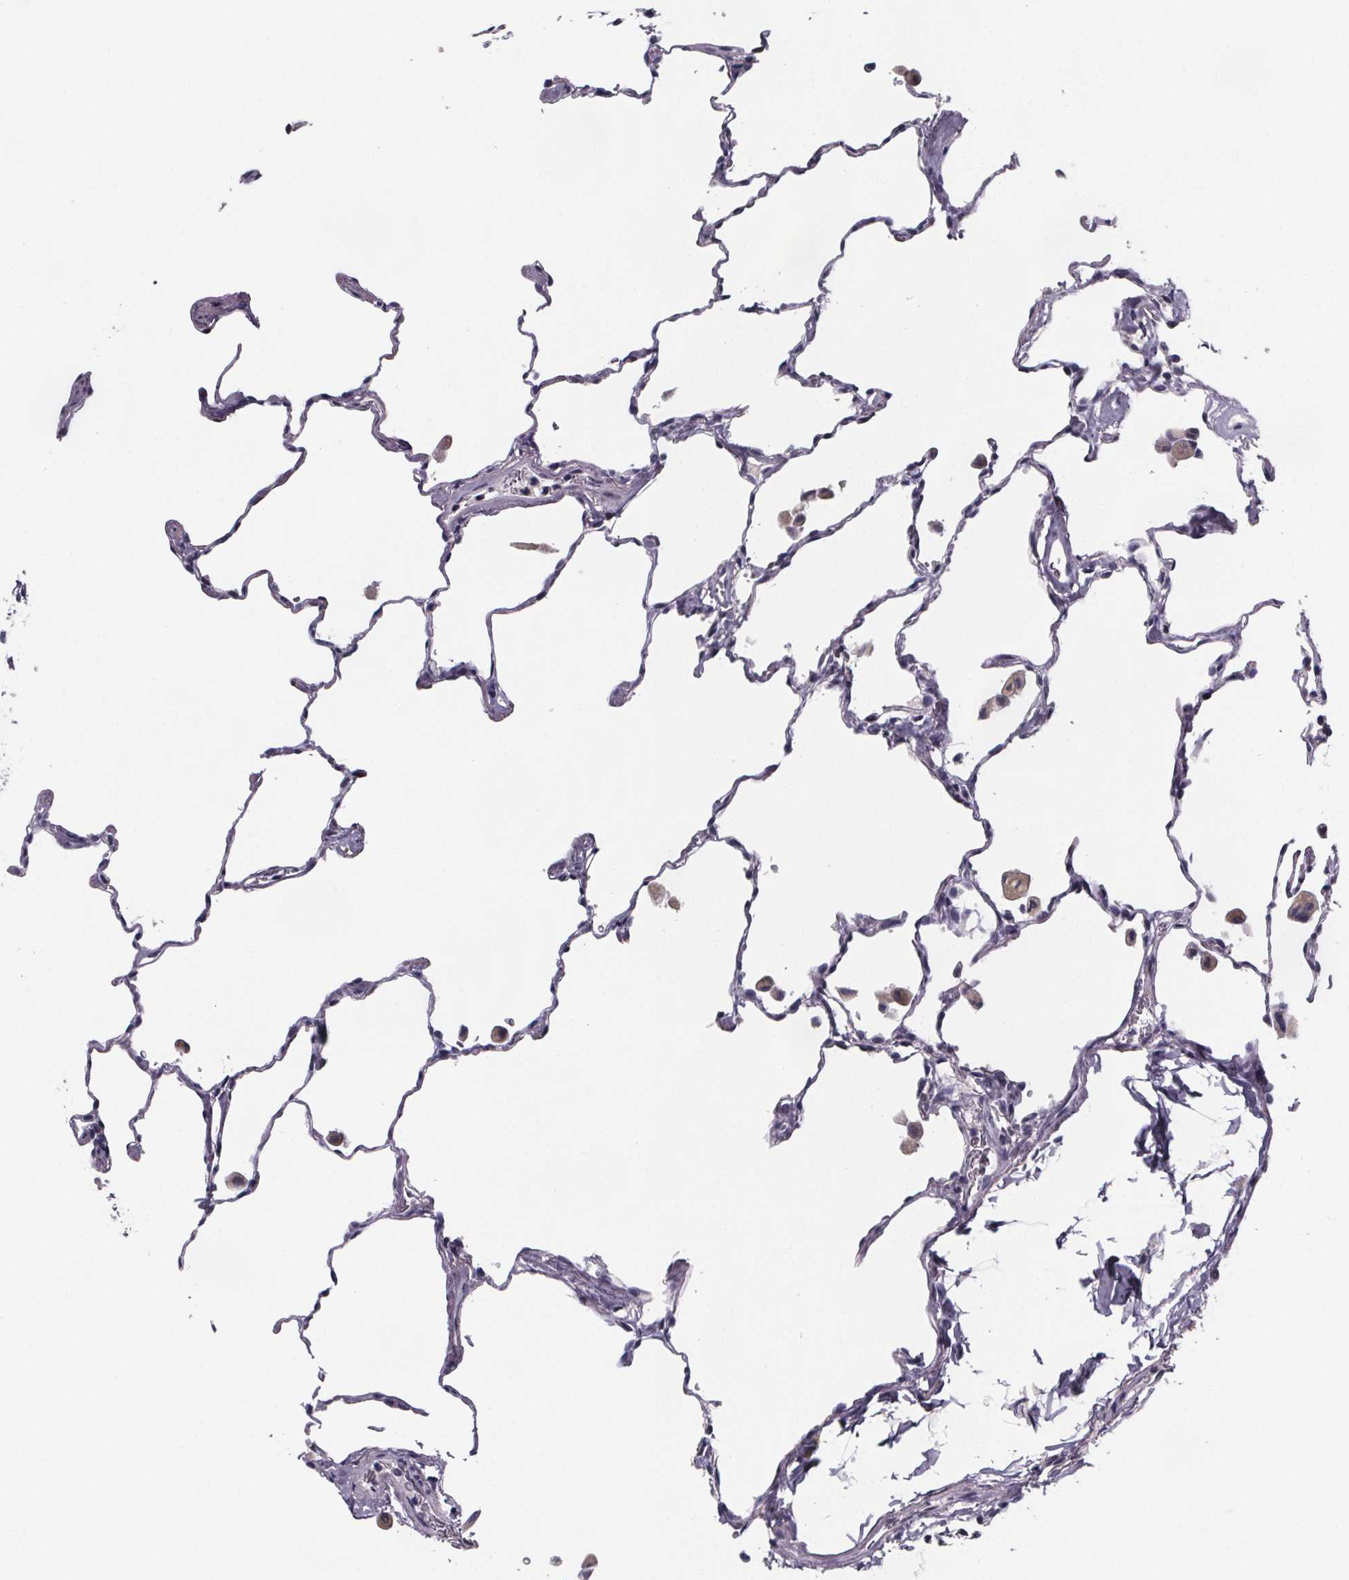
{"staining": {"intensity": "negative", "quantity": "none", "location": "none"}, "tissue": "lung", "cell_type": "Alveolar cells", "image_type": "normal", "snomed": [{"axis": "morphology", "description": "Normal tissue, NOS"}, {"axis": "topography", "description": "Lung"}], "caption": "Immunohistochemistry (IHC) photomicrograph of normal human lung stained for a protein (brown), which shows no expression in alveolar cells. Nuclei are stained in blue.", "gene": "PAH", "patient": {"sex": "female", "age": 47}}